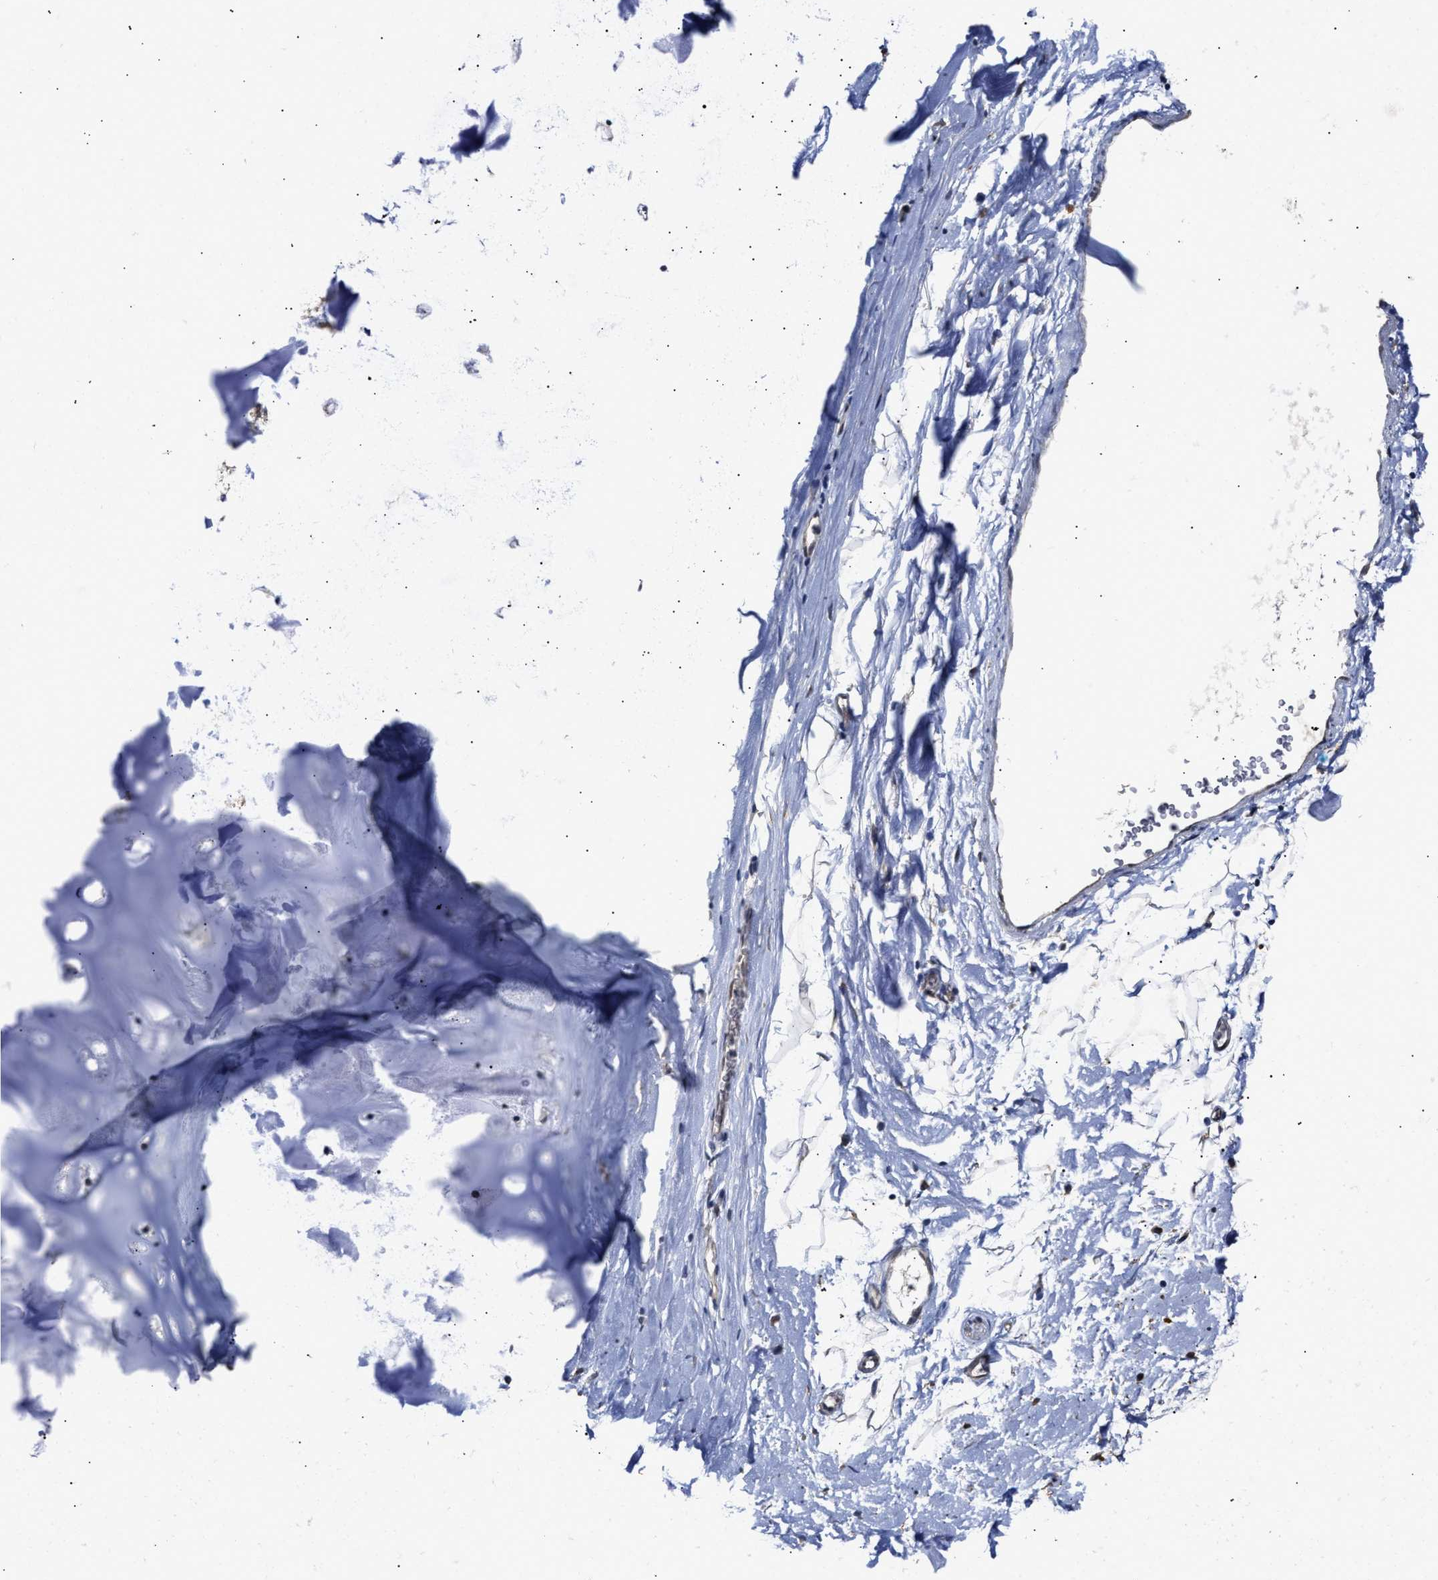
{"staining": {"intensity": "negative", "quantity": "none", "location": "none"}, "tissue": "adipose tissue", "cell_type": "Adipocytes", "image_type": "normal", "snomed": [{"axis": "morphology", "description": "Normal tissue, NOS"}, {"axis": "topography", "description": "Cartilage tissue"}, {"axis": "topography", "description": "Bronchus"}], "caption": "High power microscopy photomicrograph of an immunohistochemistry micrograph of unremarkable adipose tissue, revealing no significant expression in adipocytes.", "gene": "AHNAK2", "patient": {"sex": "female", "age": 53}}